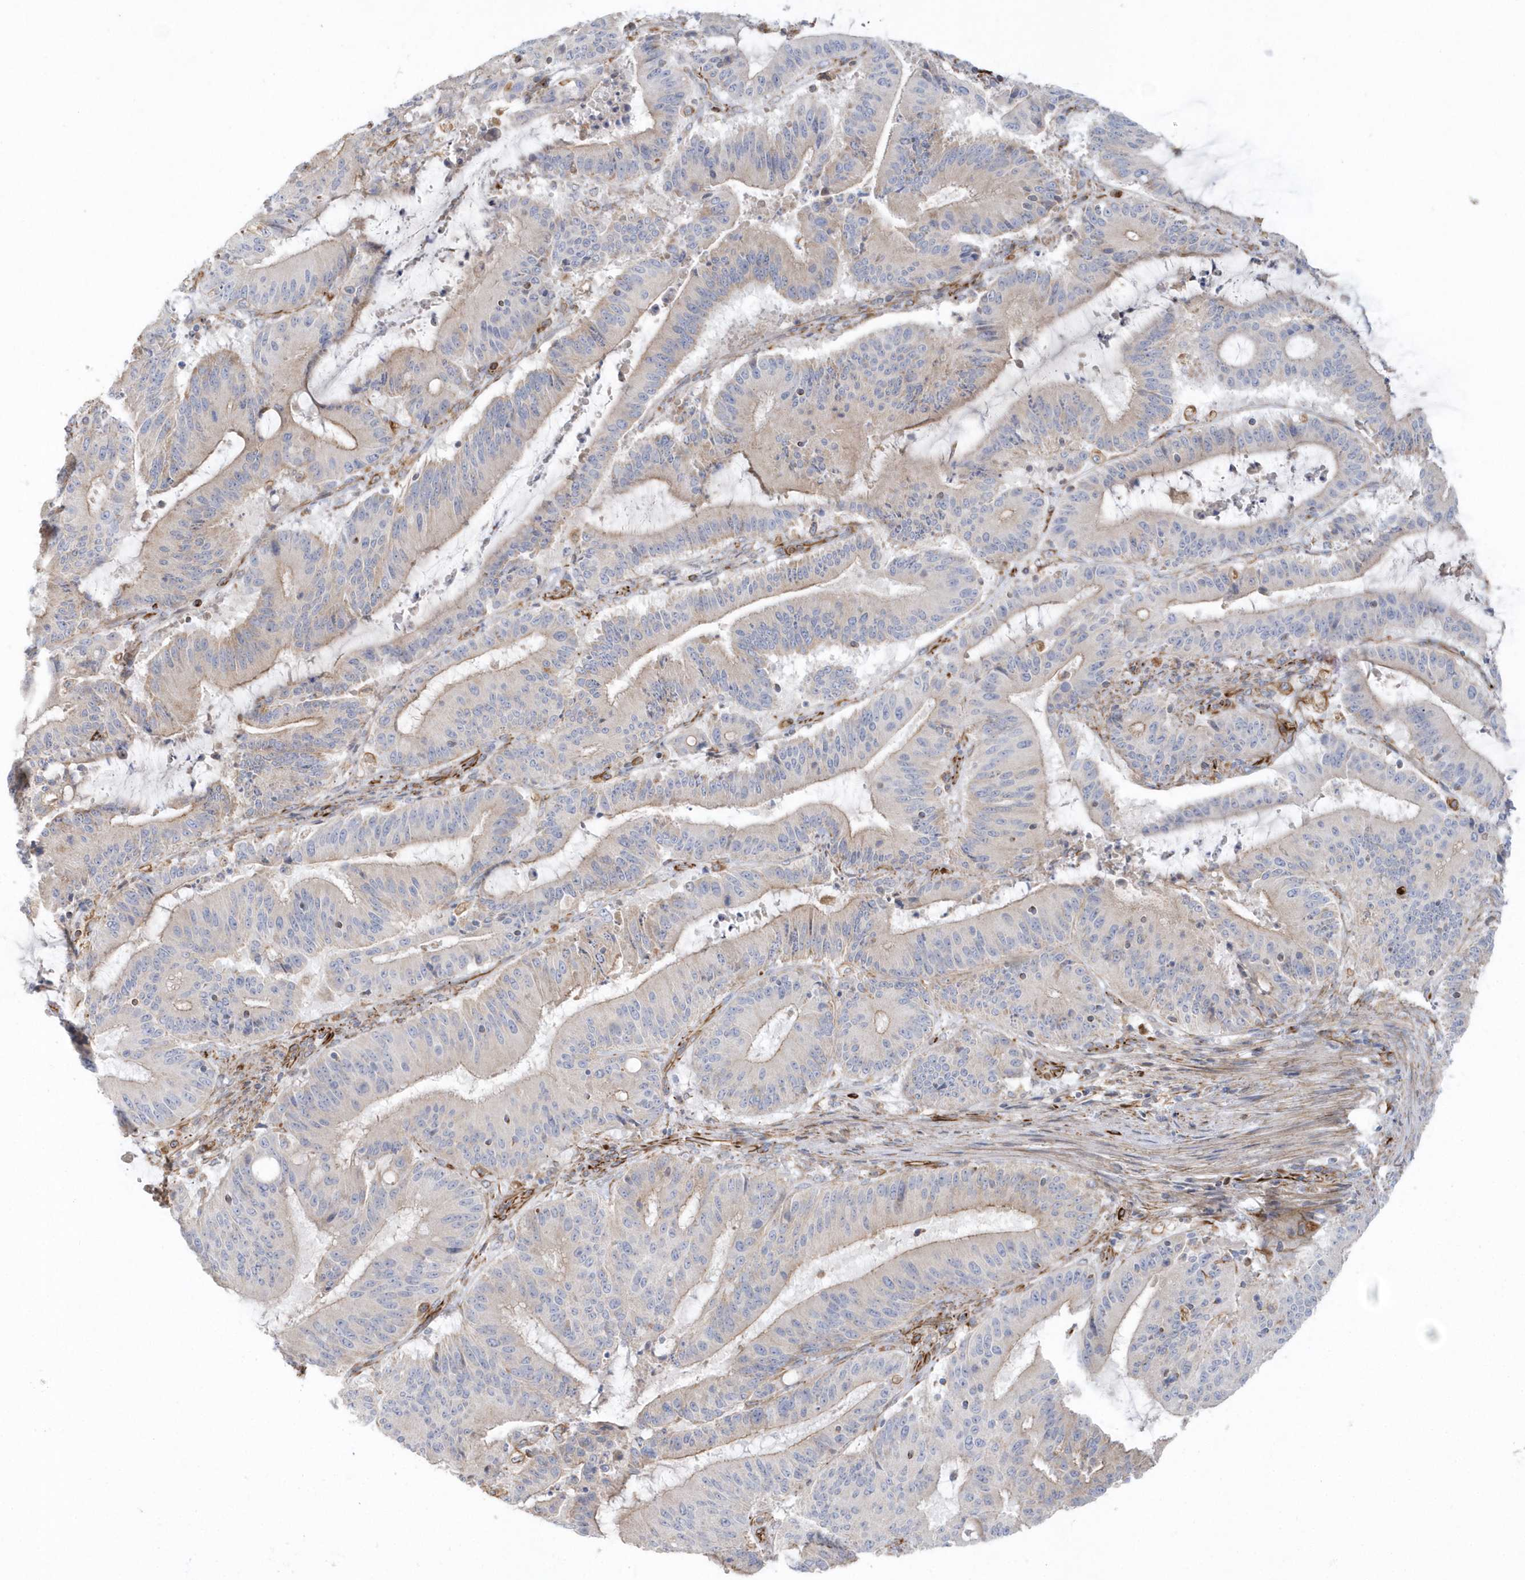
{"staining": {"intensity": "negative", "quantity": "none", "location": "none"}, "tissue": "liver cancer", "cell_type": "Tumor cells", "image_type": "cancer", "snomed": [{"axis": "morphology", "description": "Normal tissue, NOS"}, {"axis": "morphology", "description": "Cholangiocarcinoma"}, {"axis": "topography", "description": "Liver"}, {"axis": "topography", "description": "Peripheral nerve tissue"}], "caption": "High magnification brightfield microscopy of cholangiocarcinoma (liver) stained with DAB (3,3'-diaminobenzidine) (brown) and counterstained with hematoxylin (blue): tumor cells show no significant positivity.", "gene": "RAB17", "patient": {"sex": "female", "age": 73}}